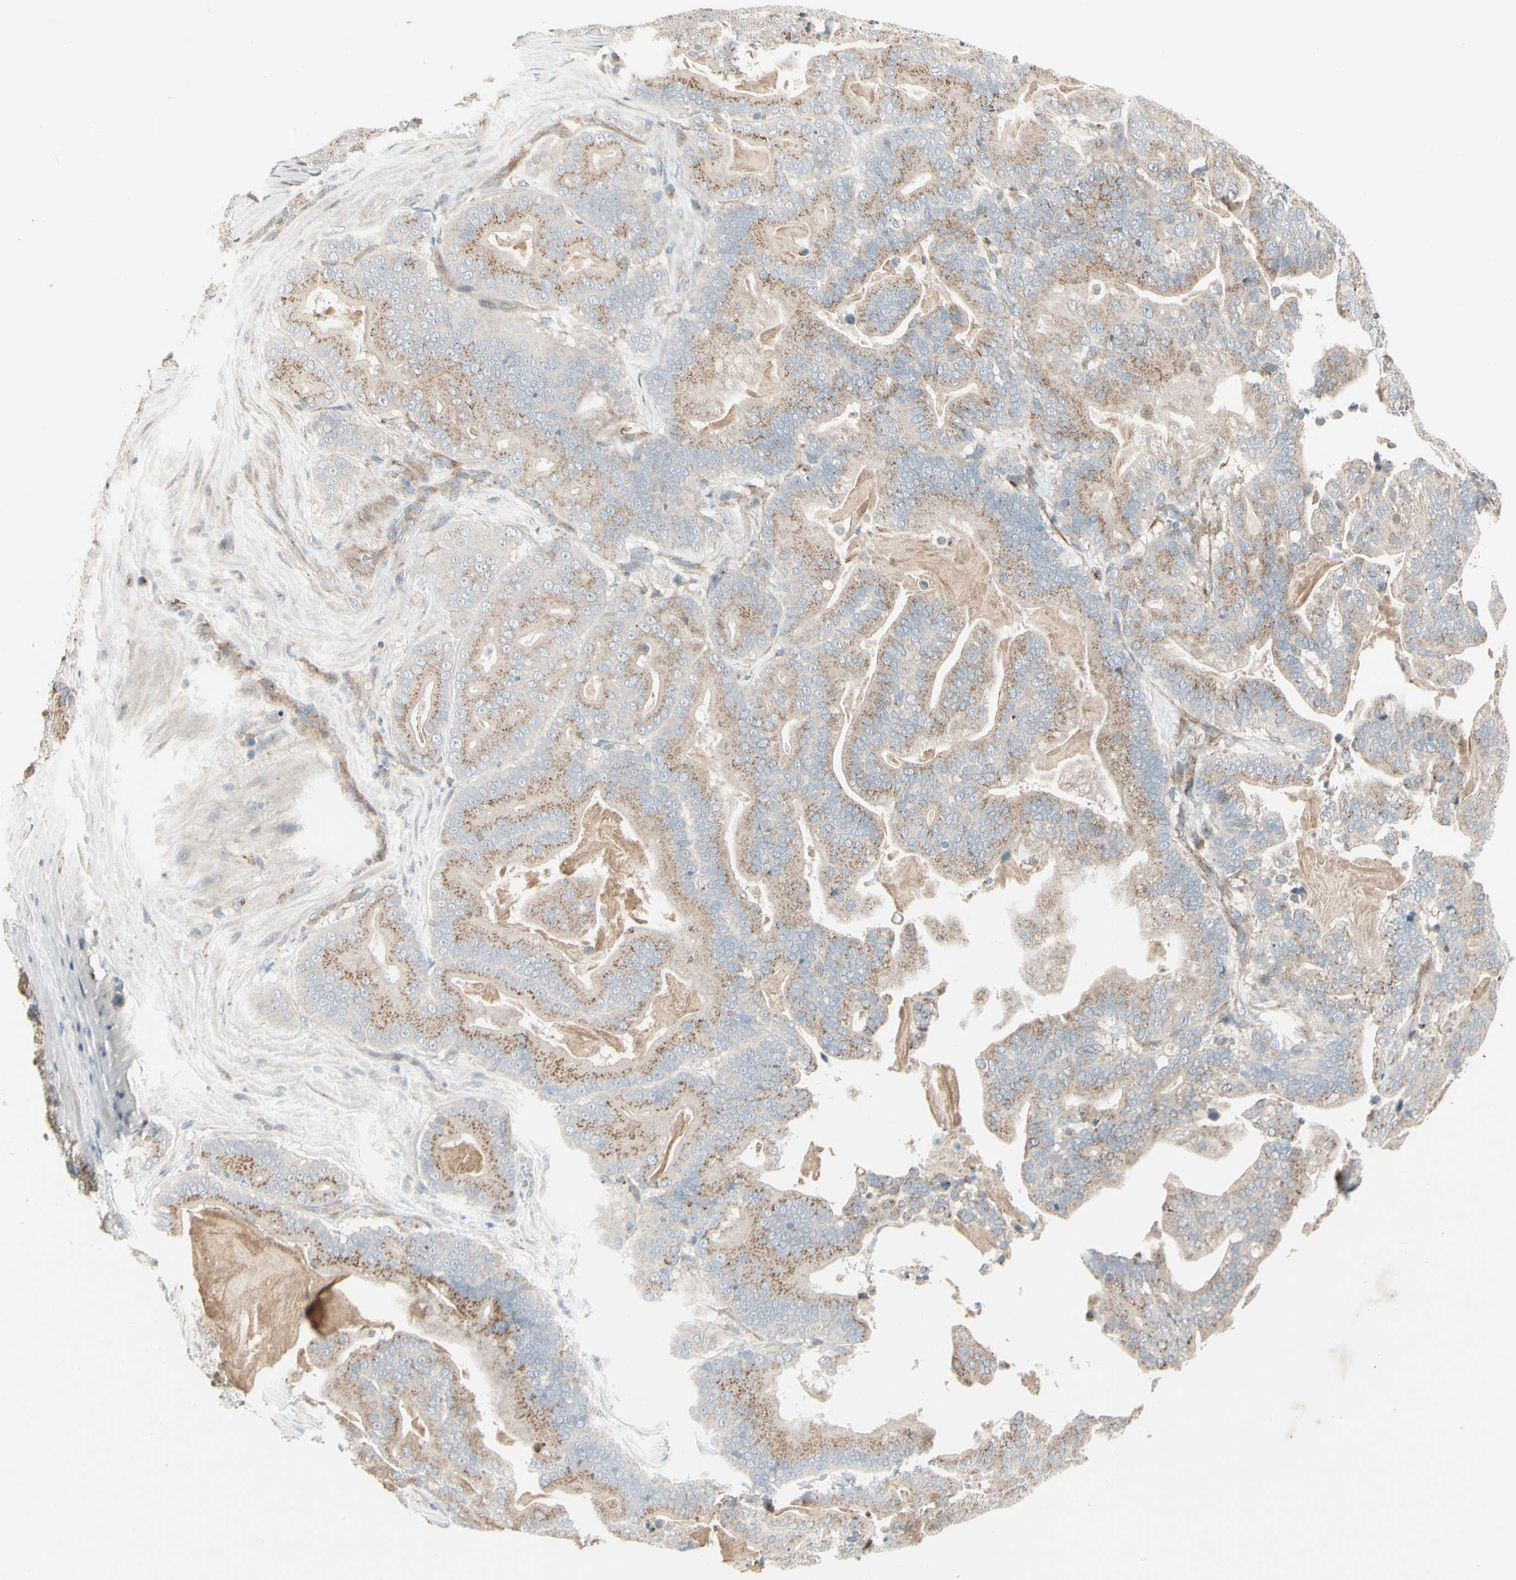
{"staining": {"intensity": "moderate", "quantity": "25%-75%", "location": "cytoplasmic/membranous"}, "tissue": "pancreatic cancer", "cell_type": "Tumor cells", "image_type": "cancer", "snomed": [{"axis": "morphology", "description": "Adenocarcinoma, NOS"}, {"axis": "topography", "description": "Pancreas"}], "caption": "Tumor cells show medium levels of moderate cytoplasmic/membranous staining in approximately 25%-75% of cells in human pancreatic cancer.", "gene": "ABCA3", "patient": {"sex": "male", "age": 63}}